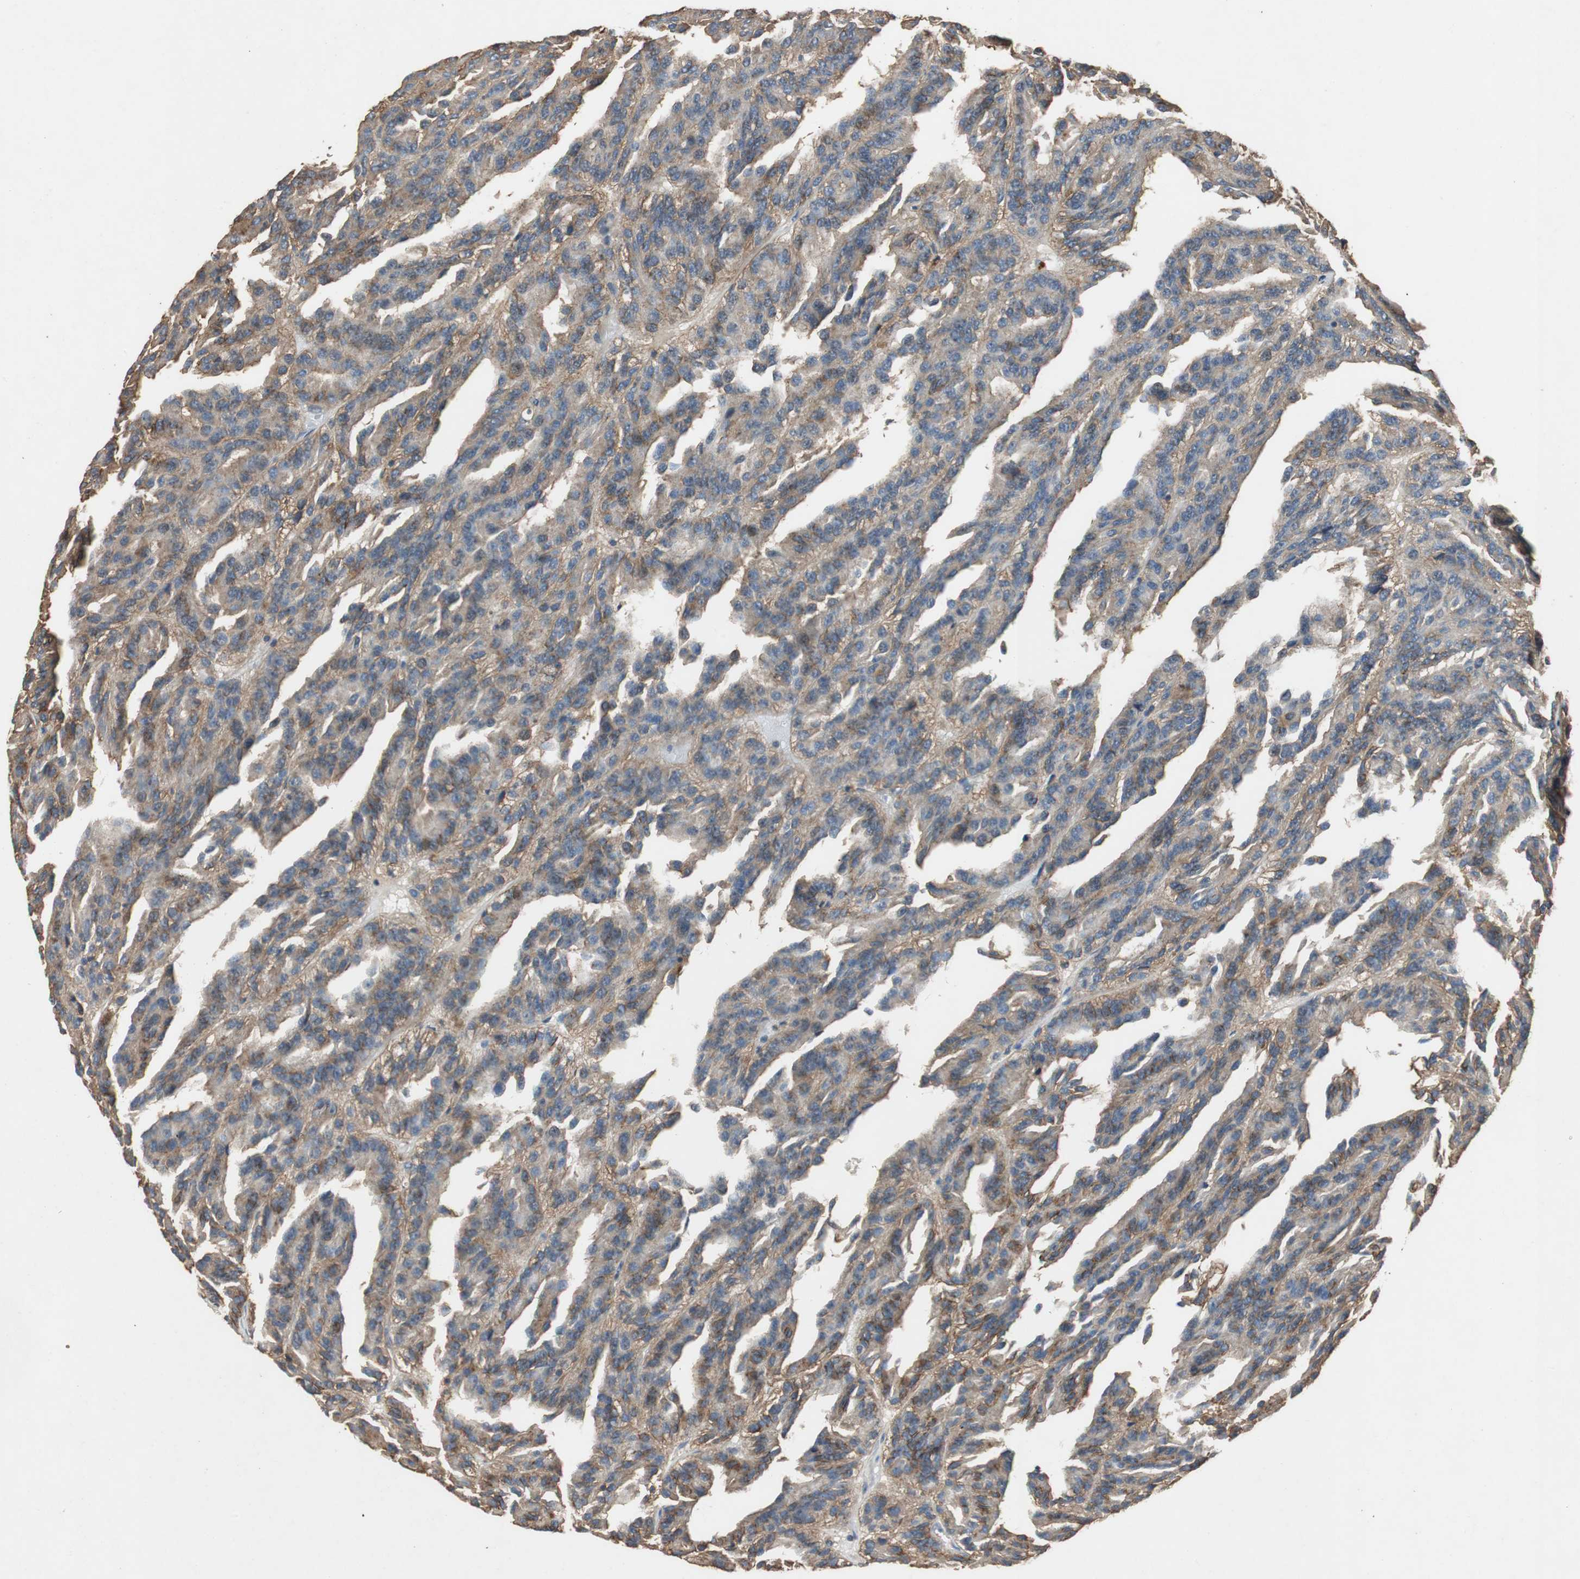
{"staining": {"intensity": "moderate", "quantity": "25%-75%", "location": "cytoplasmic/membranous"}, "tissue": "renal cancer", "cell_type": "Tumor cells", "image_type": "cancer", "snomed": [{"axis": "morphology", "description": "Adenocarcinoma, NOS"}, {"axis": "topography", "description": "Kidney"}], "caption": "Renal cancer (adenocarcinoma) was stained to show a protein in brown. There is medium levels of moderate cytoplasmic/membranous expression in approximately 25%-75% of tumor cells.", "gene": "TNFRSF14", "patient": {"sex": "male", "age": 46}}